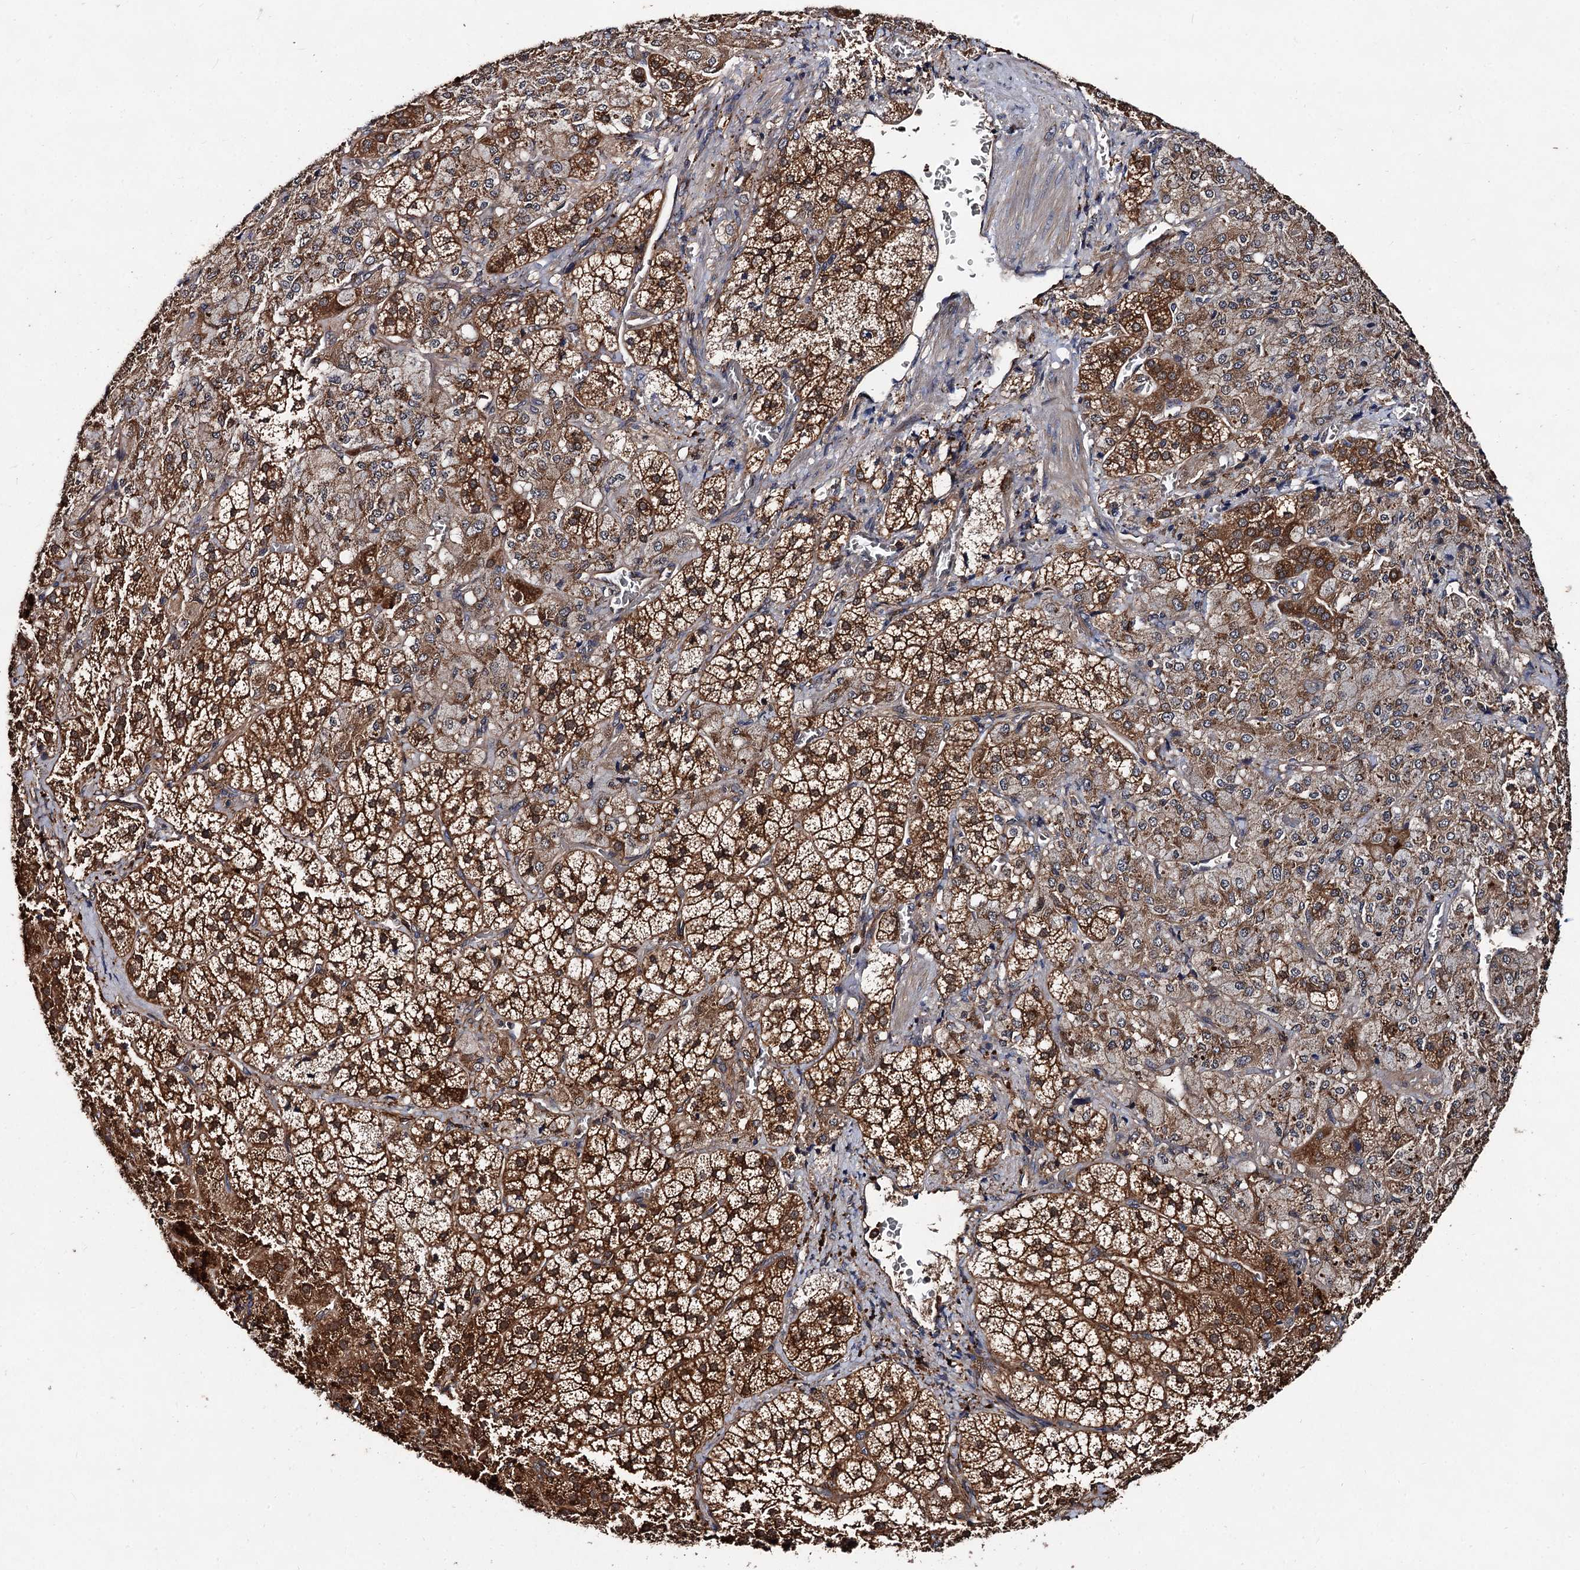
{"staining": {"intensity": "strong", "quantity": ">75%", "location": "cytoplasmic/membranous"}, "tissue": "adrenal gland", "cell_type": "Glandular cells", "image_type": "normal", "snomed": [{"axis": "morphology", "description": "Normal tissue, NOS"}, {"axis": "topography", "description": "Adrenal gland"}], "caption": "Immunohistochemical staining of benign adrenal gland displays high levels of strong cytoplasmic/membranous staining in approximately >75% of glandular cells. Ihc stains the protein in brown and the nuclei are stained blue.", "gene": "VPS29", "patient": {"sex": "female", "age": 44}}